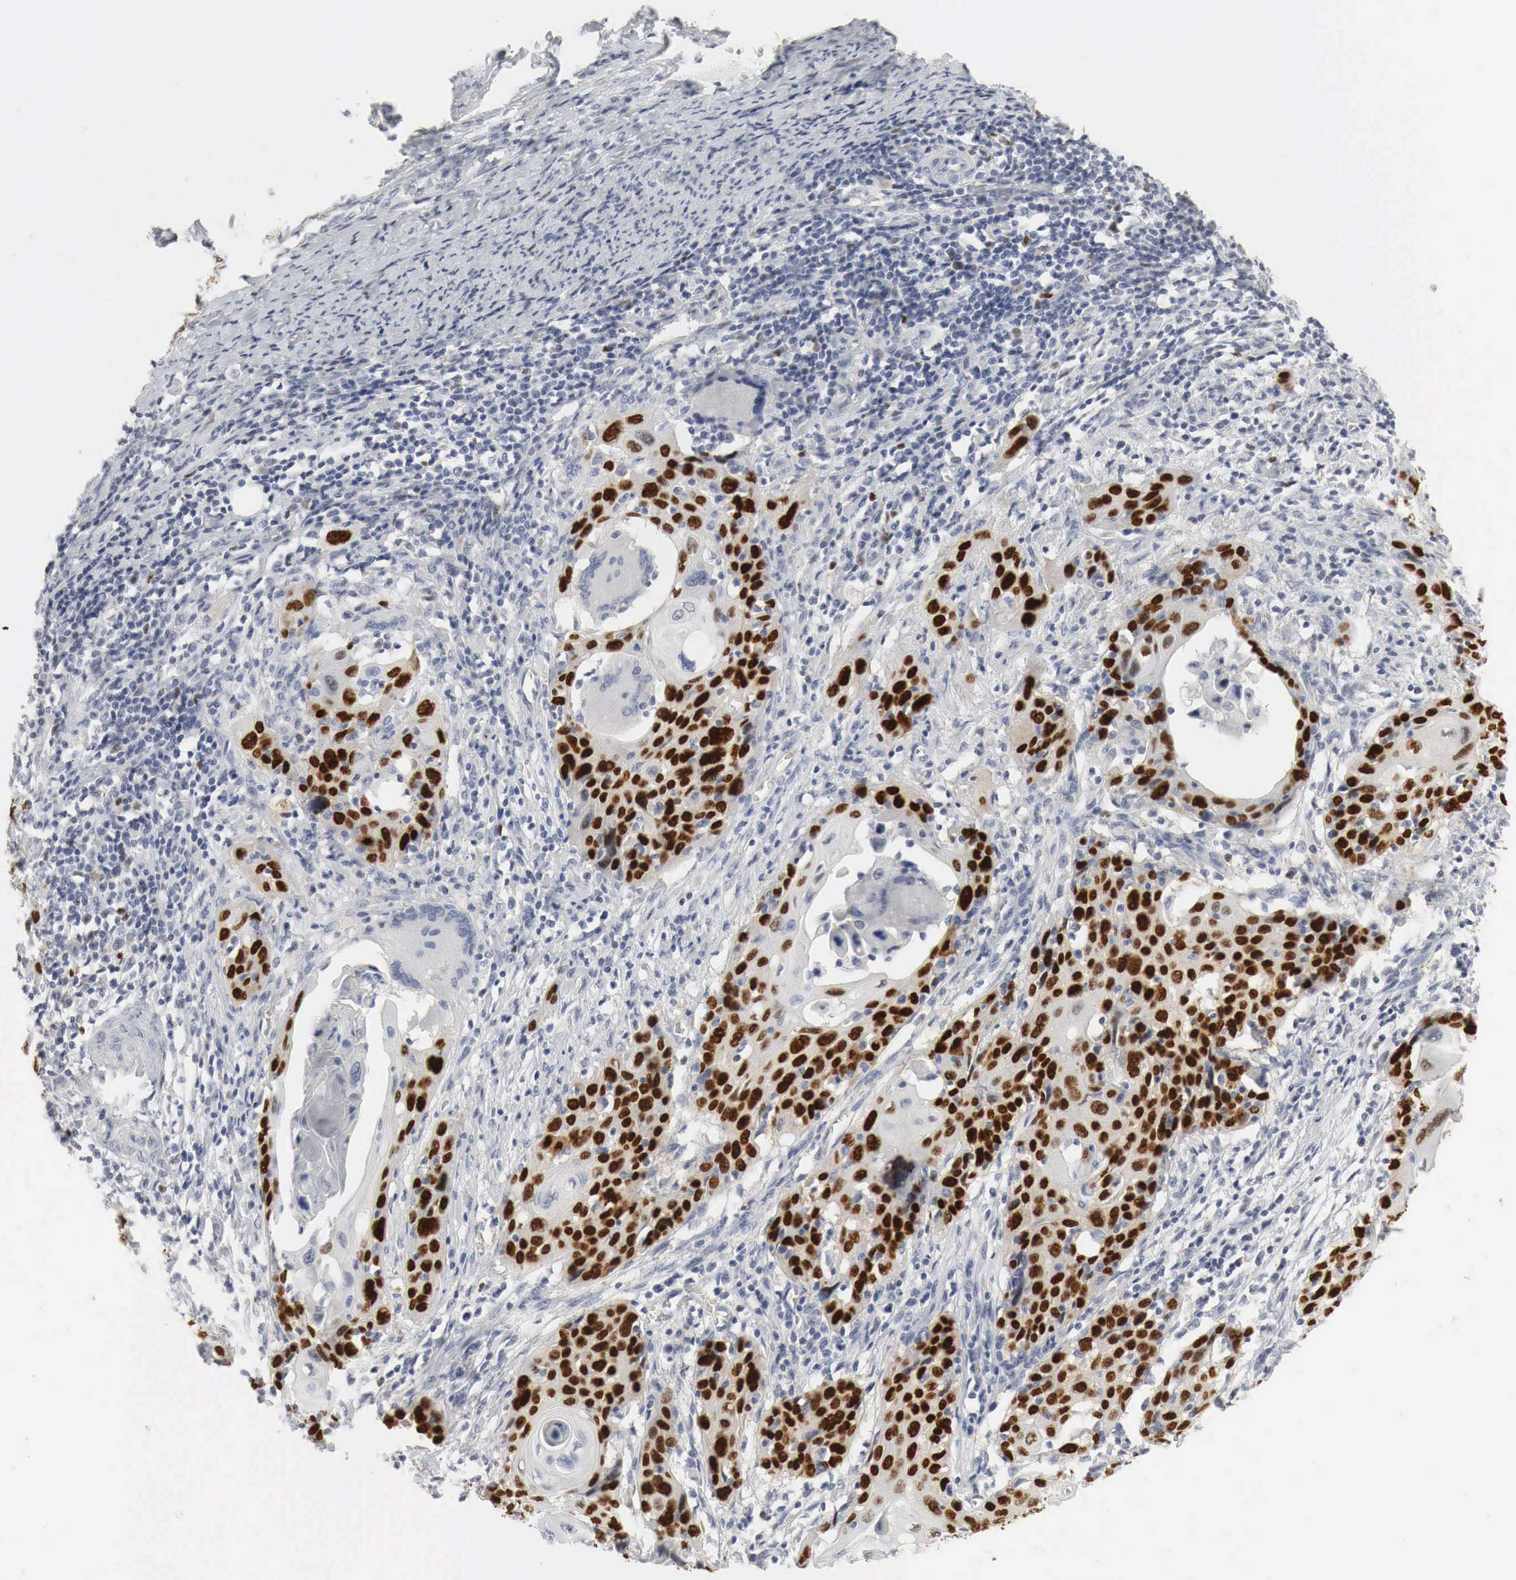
{"staining": {"intensity": "strong", "quantity": ">75%", "location": "nuclear"}, "tissue": "cervical cancer", "cell_type": "Tumor cells", "image_type": "cancer", "snomed": [{"axis": "morphology", "description": "Squamous cell carcinoma, NOS"}, {"axis": "topography", "description": "Cervix"}], "caption": "Tumor cells show high levels of strong nuclear staining in about >75% of cells in squamous cell carcinoma (cervical).", "gene": "TP63", "patient": {"sex": "female", "age": 54}}